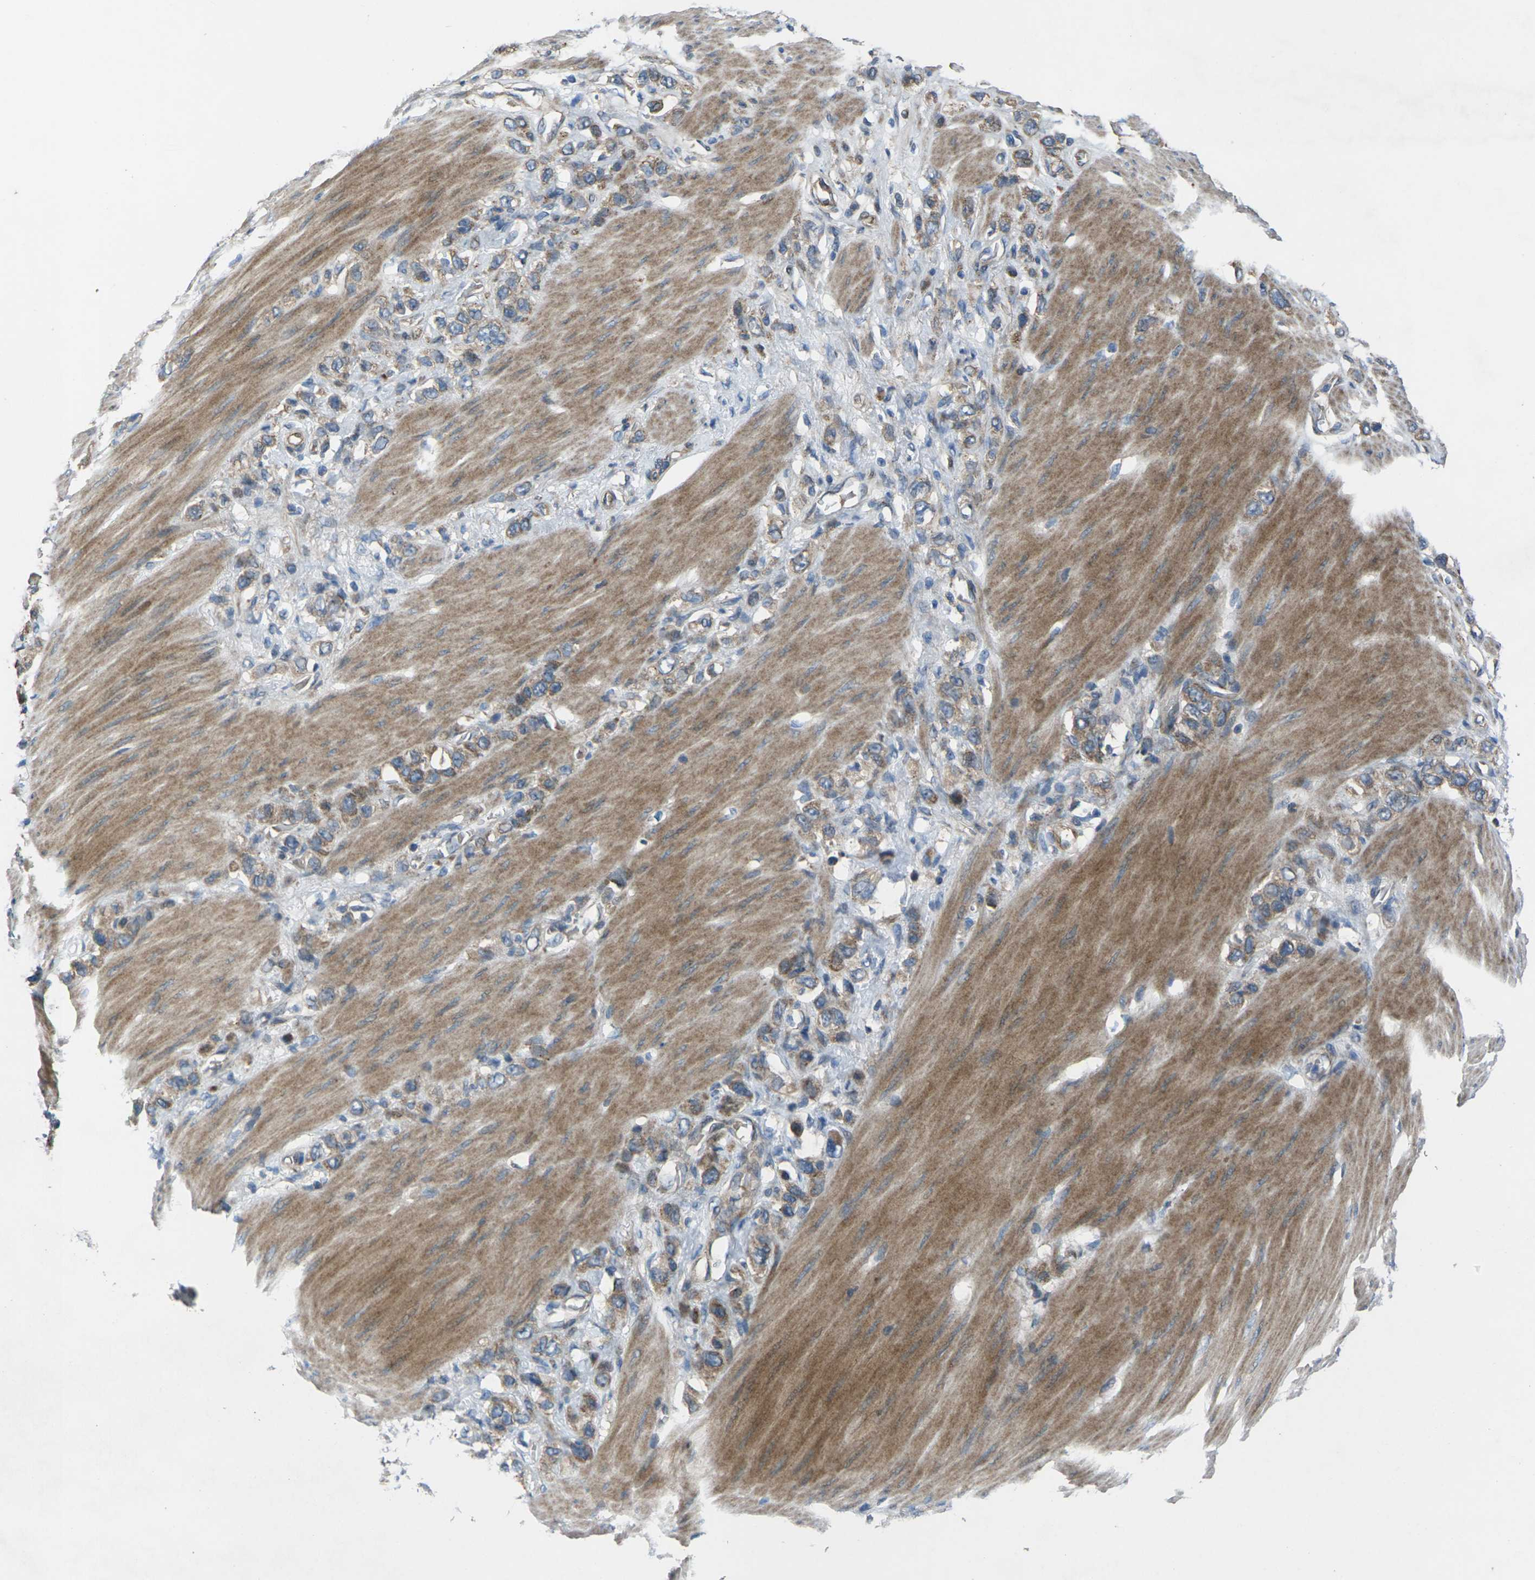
{"staining": {"intensity": "moderate", "quantity": ">75%", "location": "cytoplasmic/membranous"}, "tissue": "stomach cancer", "cell_type": "Tumor cells", "image_type": "cancer", "snomed": [{"axis": "morphology", "description": "Adenocarcinoma, NOS"}, {"axis": "morphology", "description": "Adenocarcinoma, High grade"}, {"axis": "topography", "description": "Stomach, upper"}, {"axis": "topography", "description": "Stomach, lower"}], "caption": "IHC photomicrograph of neoplastic tissue: stomach cancer (adenocarcinoma) stained using IHC demonstrates medium levels of moderate protein expression localized specifically in the cytoplasmic/membranous of tumor cells, appearing as a cytoplasmic/membranous brown color.", "gene": "EDNRA", "patient": {"sex": "female", "age": 65}}